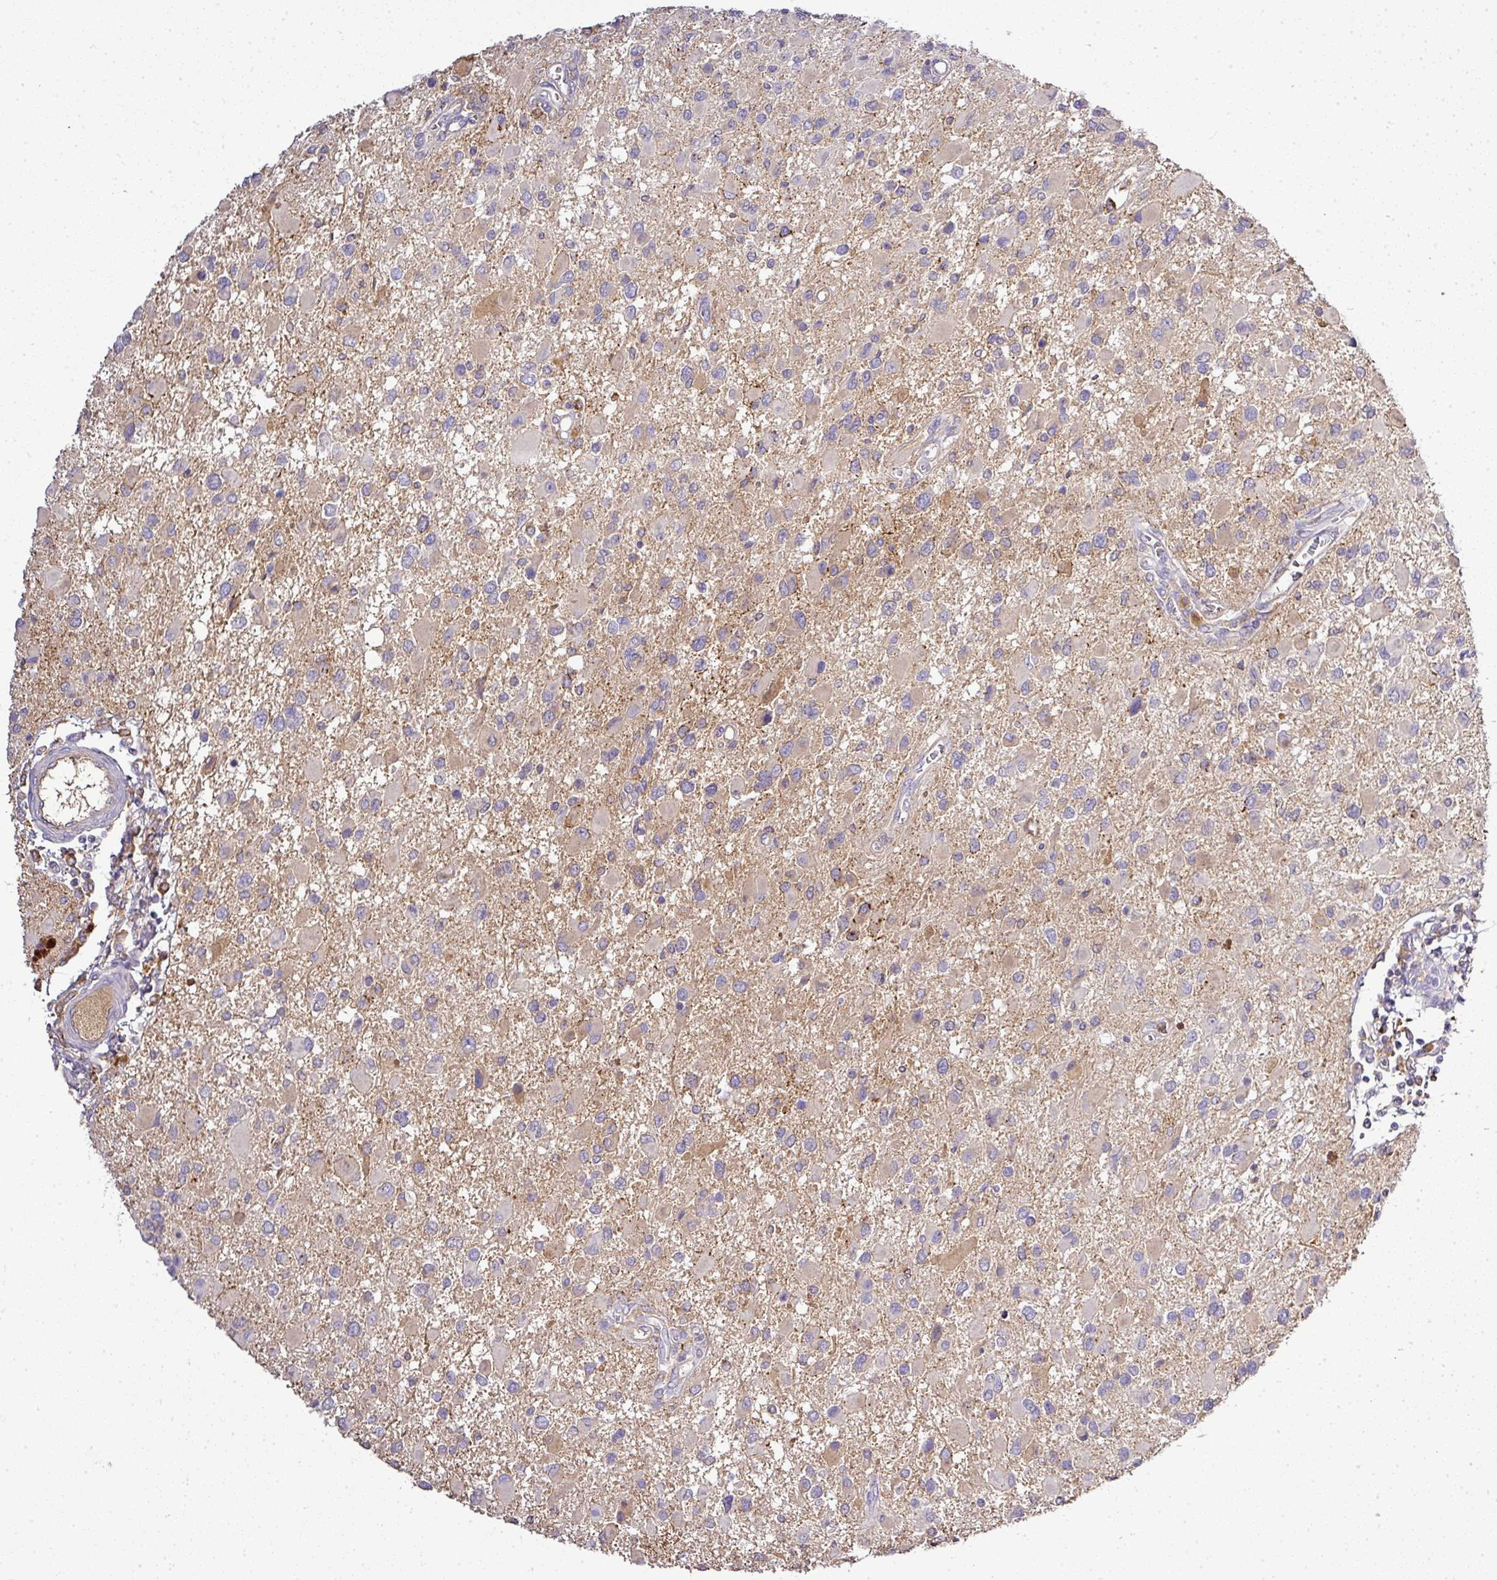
{"staining": {"intensity": "moderate", "quantity": "<25%", "location": "cytoplasmic/membranous"}, "tissue": "glioma", "cell_type": "Tumor cells", "image_type": "cancer", "snomed": [{"axis": "morphology", "description": "Glioma, malignant, High grade"}, {"axis": "topography", "description": "Brain"}], "caption": "High-grade glioma (malignant) tissue shows moderate cytoplasmic/membranous expression in about <25% of tumor cells, visualized by immunohistochemistry.", "gene": "CAB39L", "patient": {"sex": "male", "age": 53}}